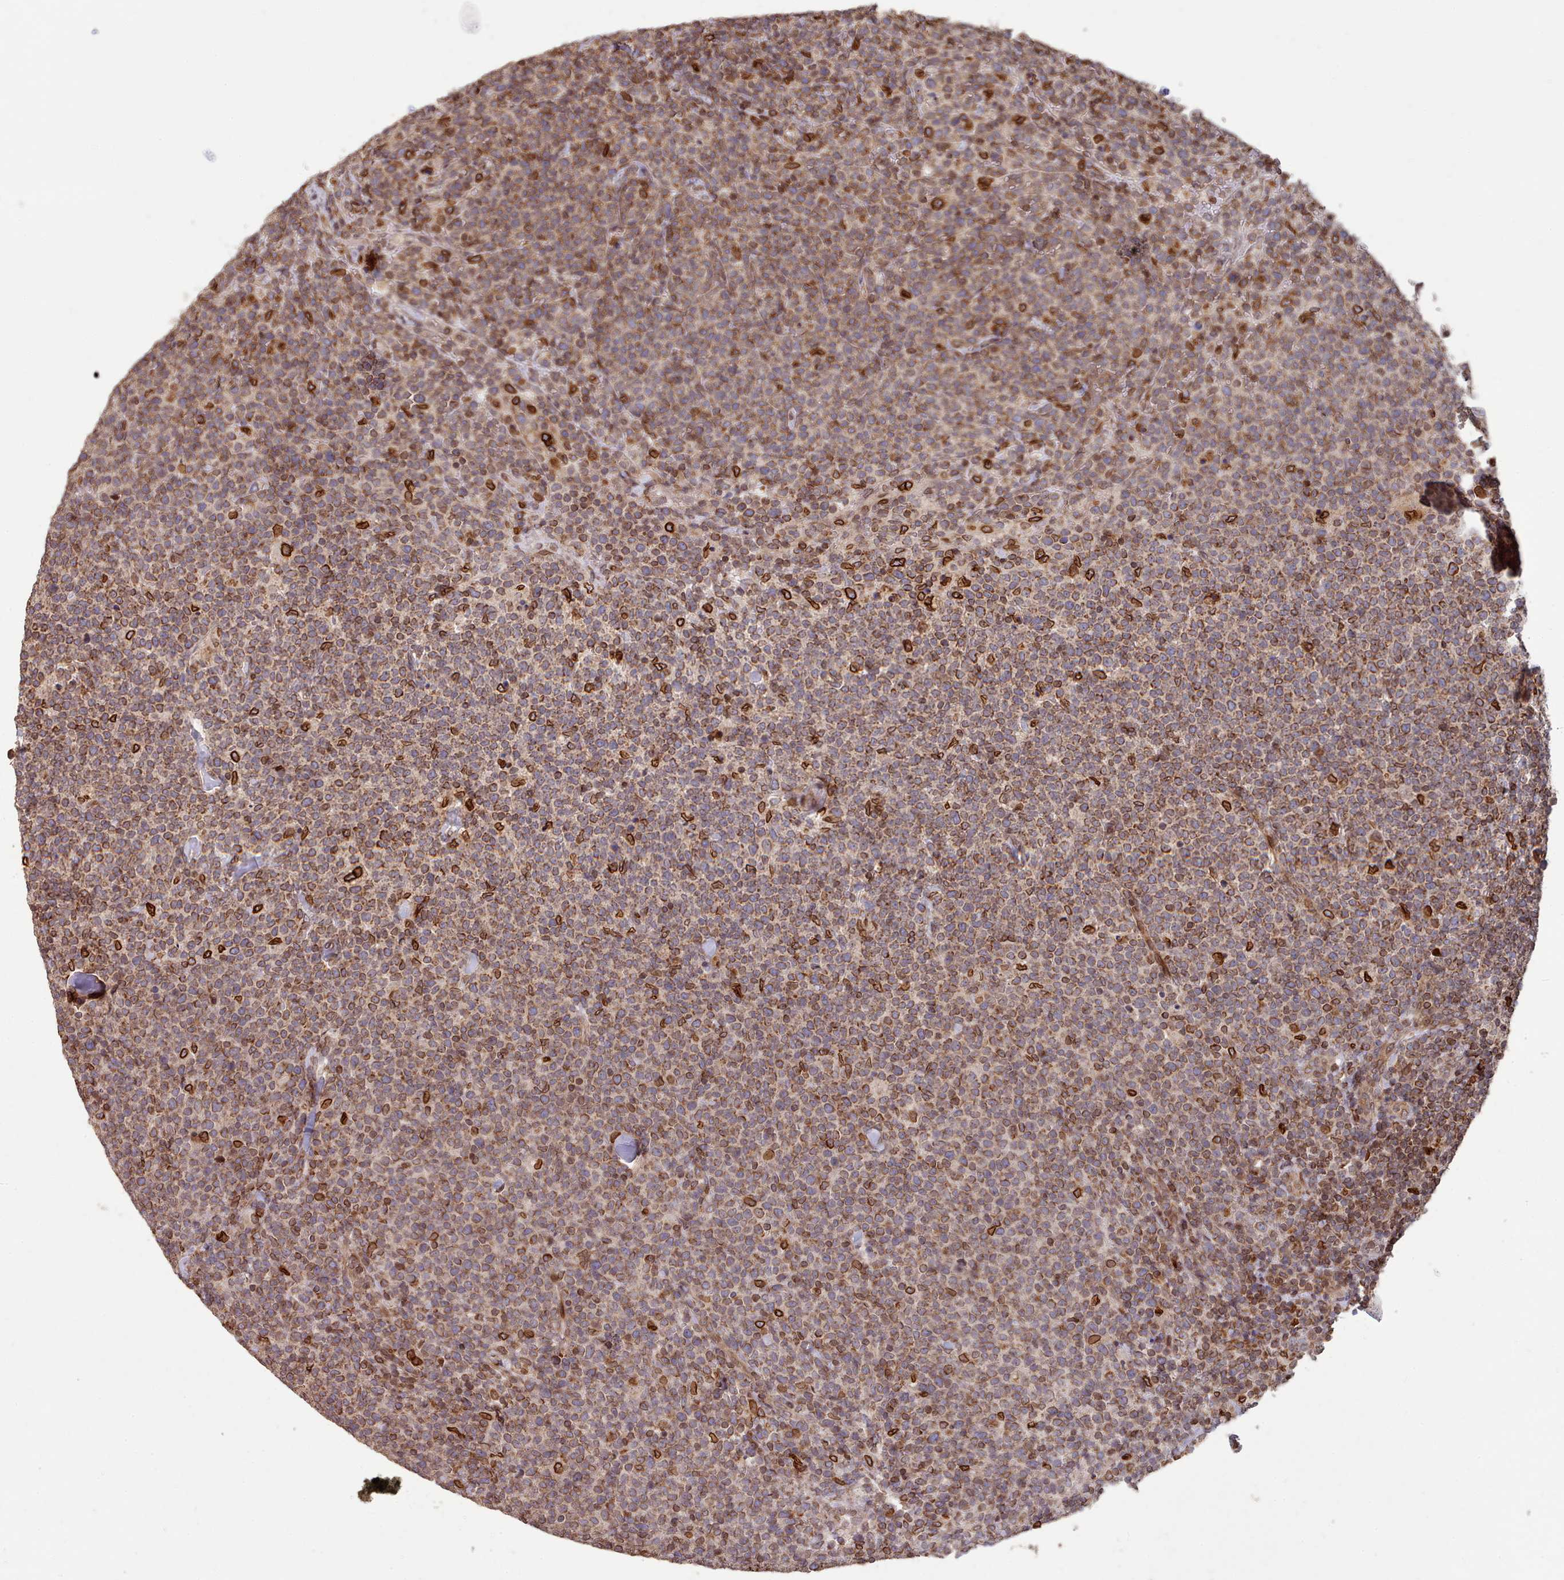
{"staining": {"intensity": "moderate", "quantity": ">75%", "location": "cytoplasmic/membranous,nuclear"}, "tissue": "lymphoma", "cell_type": "Tumor cells", "image_type": "cancer", "snomed": [{"axis": "morphology", "description": "Malignant lymphoma, non-Hodgkin's type, High grade"}, {"axis": "topography", "description": "Lymph node"}], "caption": "Human lymphoma stained with a protein marker demonstrates moderate staining in tumor cells.", "gene": "TOR1AIP1", "patient": {"sex": "male", "age": 61}}